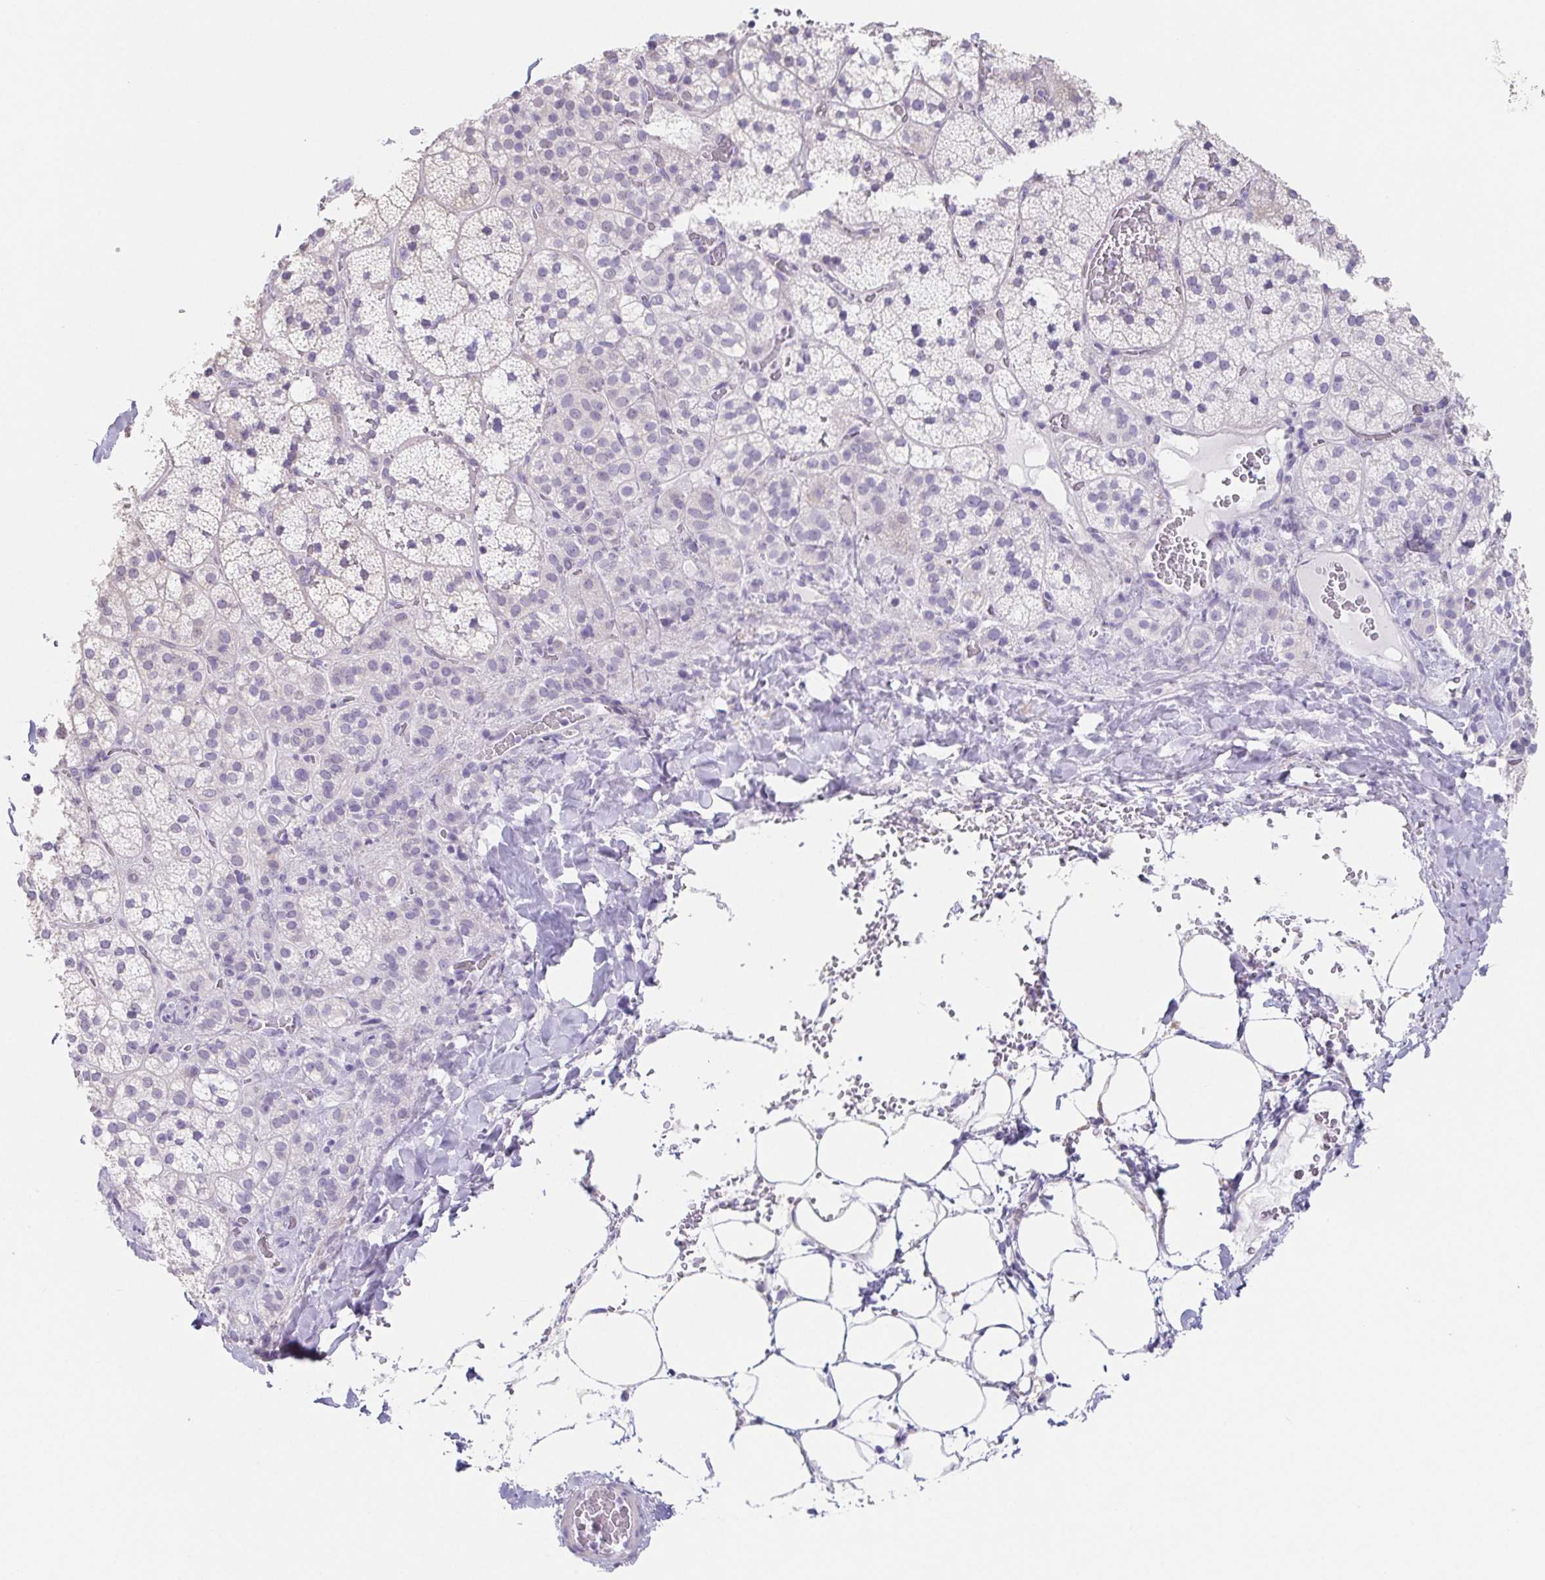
{"staining": {"intensity": "weak", "quantity": "<25%", "location": "cytoplasmic/membranous"}, "tissue": "adrenal gland", "cell_type": "Glandular cells", "image_type": "normal", "snomed": [{"axis": "morphology", "description": "Normal tissue, NOS"}, {"axis": "topography", "description": "Adrenal gland"}], "caption": "Glandular cells show no significant protein expression in unremarkable adrenal gland. Nuclei are stained in blue.", "gene": "HDGFL1", "patient": {"sex": "male", "age": 53}}